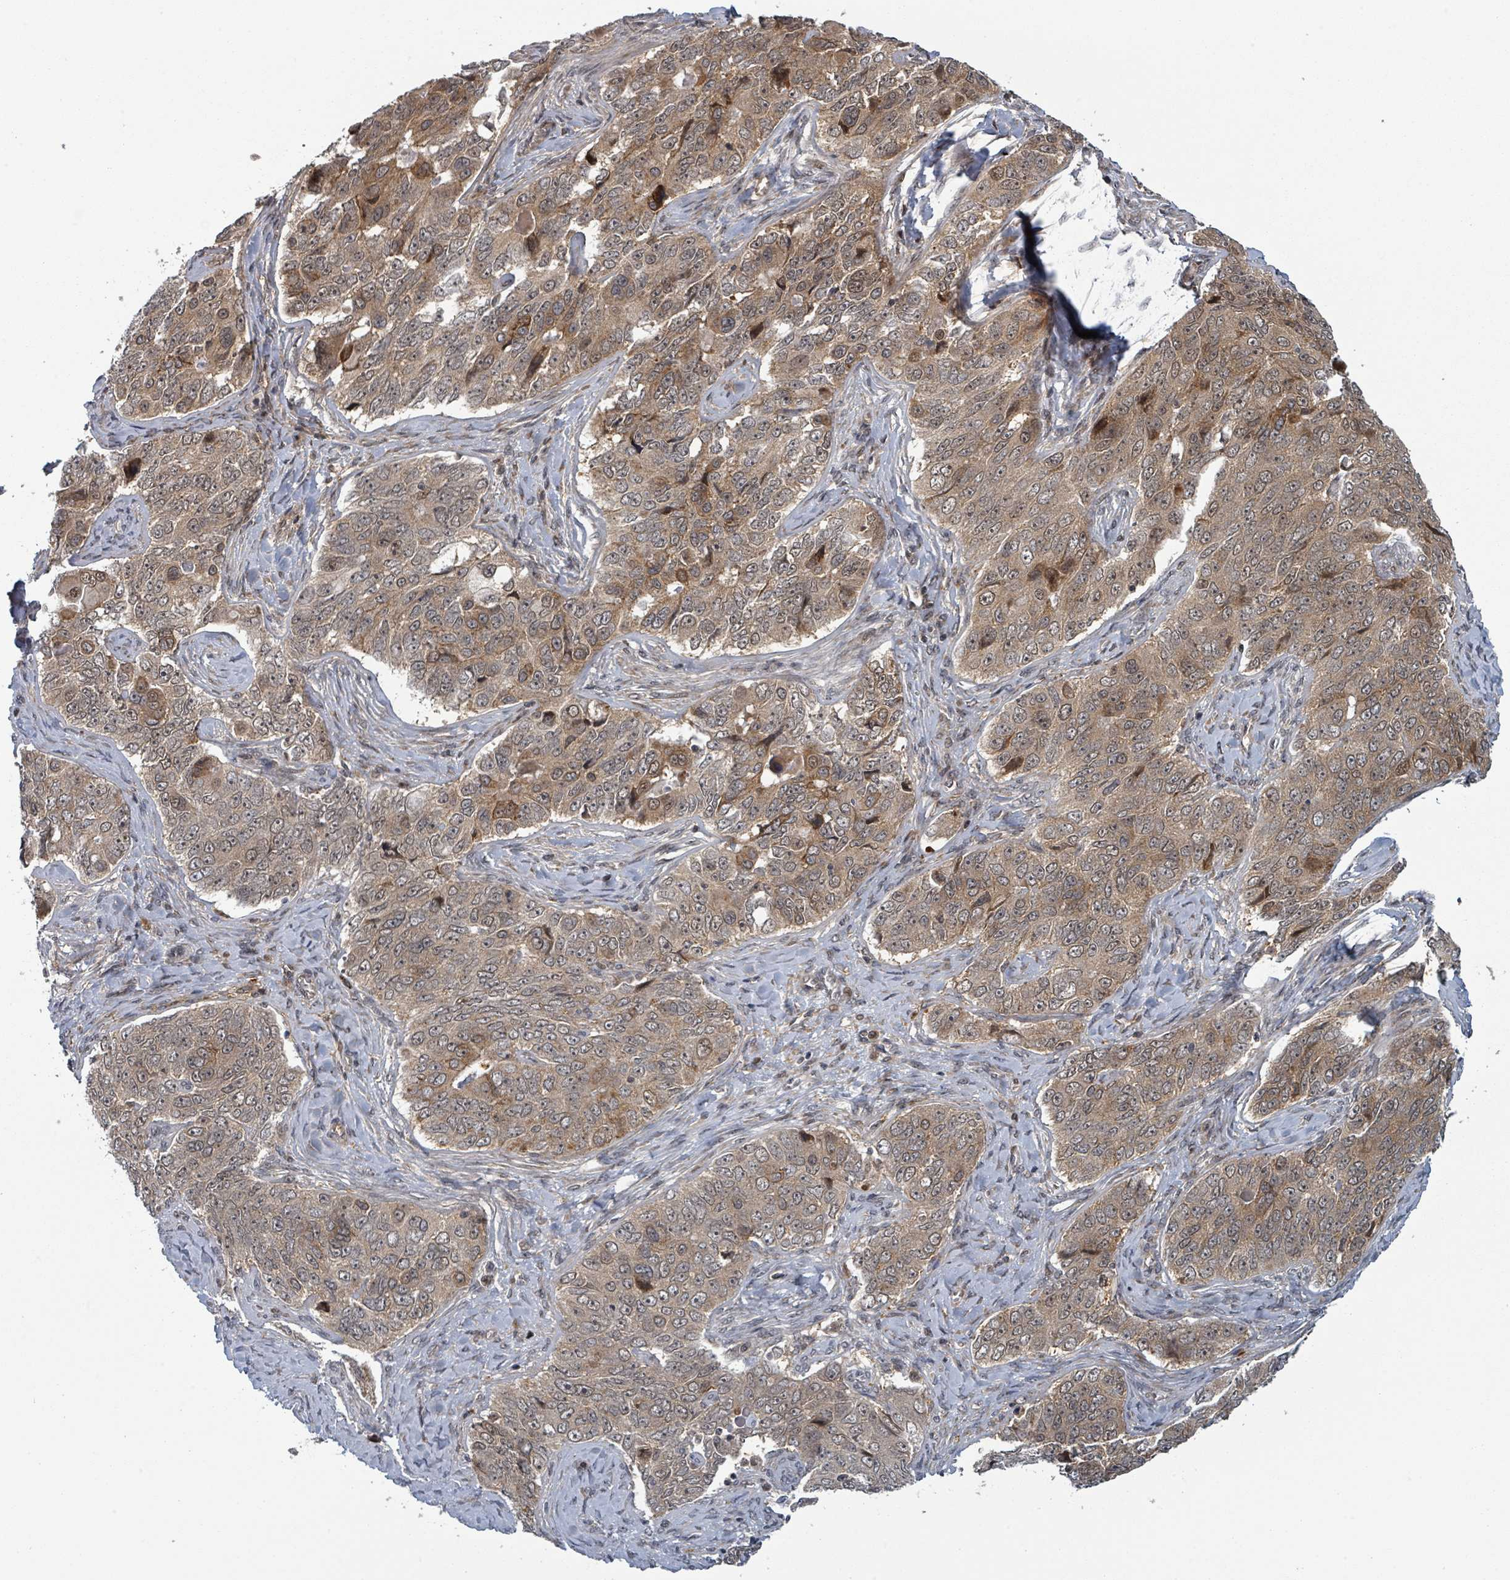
{"staining": {"intensity": "moderate", "quantity": "25%-75%", "location": "cytoplasmic/membranous,nuclear"}, "tissue": "ovarian cancer", "cell_type": "Tumor cells", "image_type": "cancer", "snomed": [{"axis": "morphology", "description": "Carcinoma, endometroid"}, {"axis": "topography", "description": "Ovary"}], "caption": "Ovarian cancer (endometroid carcinoma) stained with a brown dye reveals moderate cytoplasmic/membranous and nuclear positive staining in approximately 25%-75% of tumor cells.", "gene": "GTF3C1", "patient": {"sex": "female", "age": 51}}